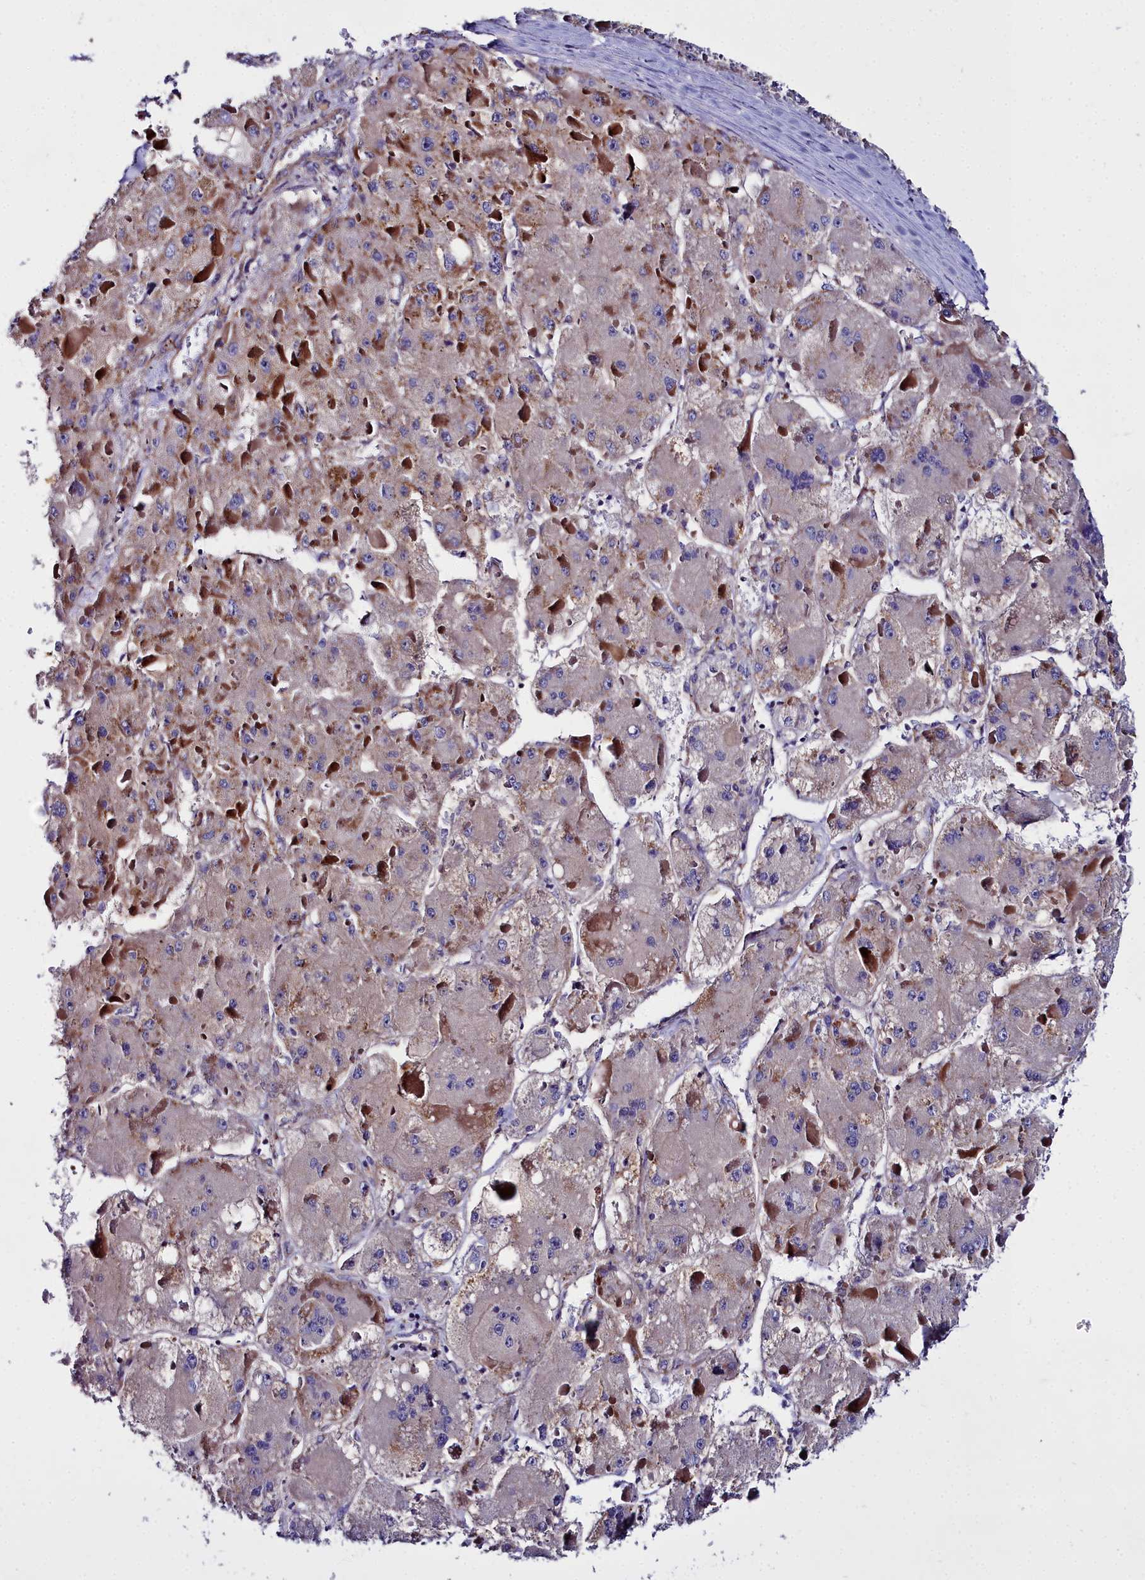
{"staining": {"intensity": "moderate", "quantity": "<25%", "location": "cytoplasmic/membranous"}, "tissue": "liver cancer", "cell_type": "Tumor cells", "image_type": "cancer", "snomed": [{"axis": "morphology", "description": "Carcinoma, Hepatocellular, NOS"}, {"axis": "topography", "description": "Liver"}], "caption": "Immunohistochemistry image of neoplastic tissue: human liver hepatocellular carcinoma stained using IHC exhibits low levels of moderate protein expression localized specifically in the cytoplasmic/membranous of tumor cells, appearing as a cytoplasmic/membranous brown color.", "gene": "FADS3", "patient": {"sex": "female", "age": 73}}